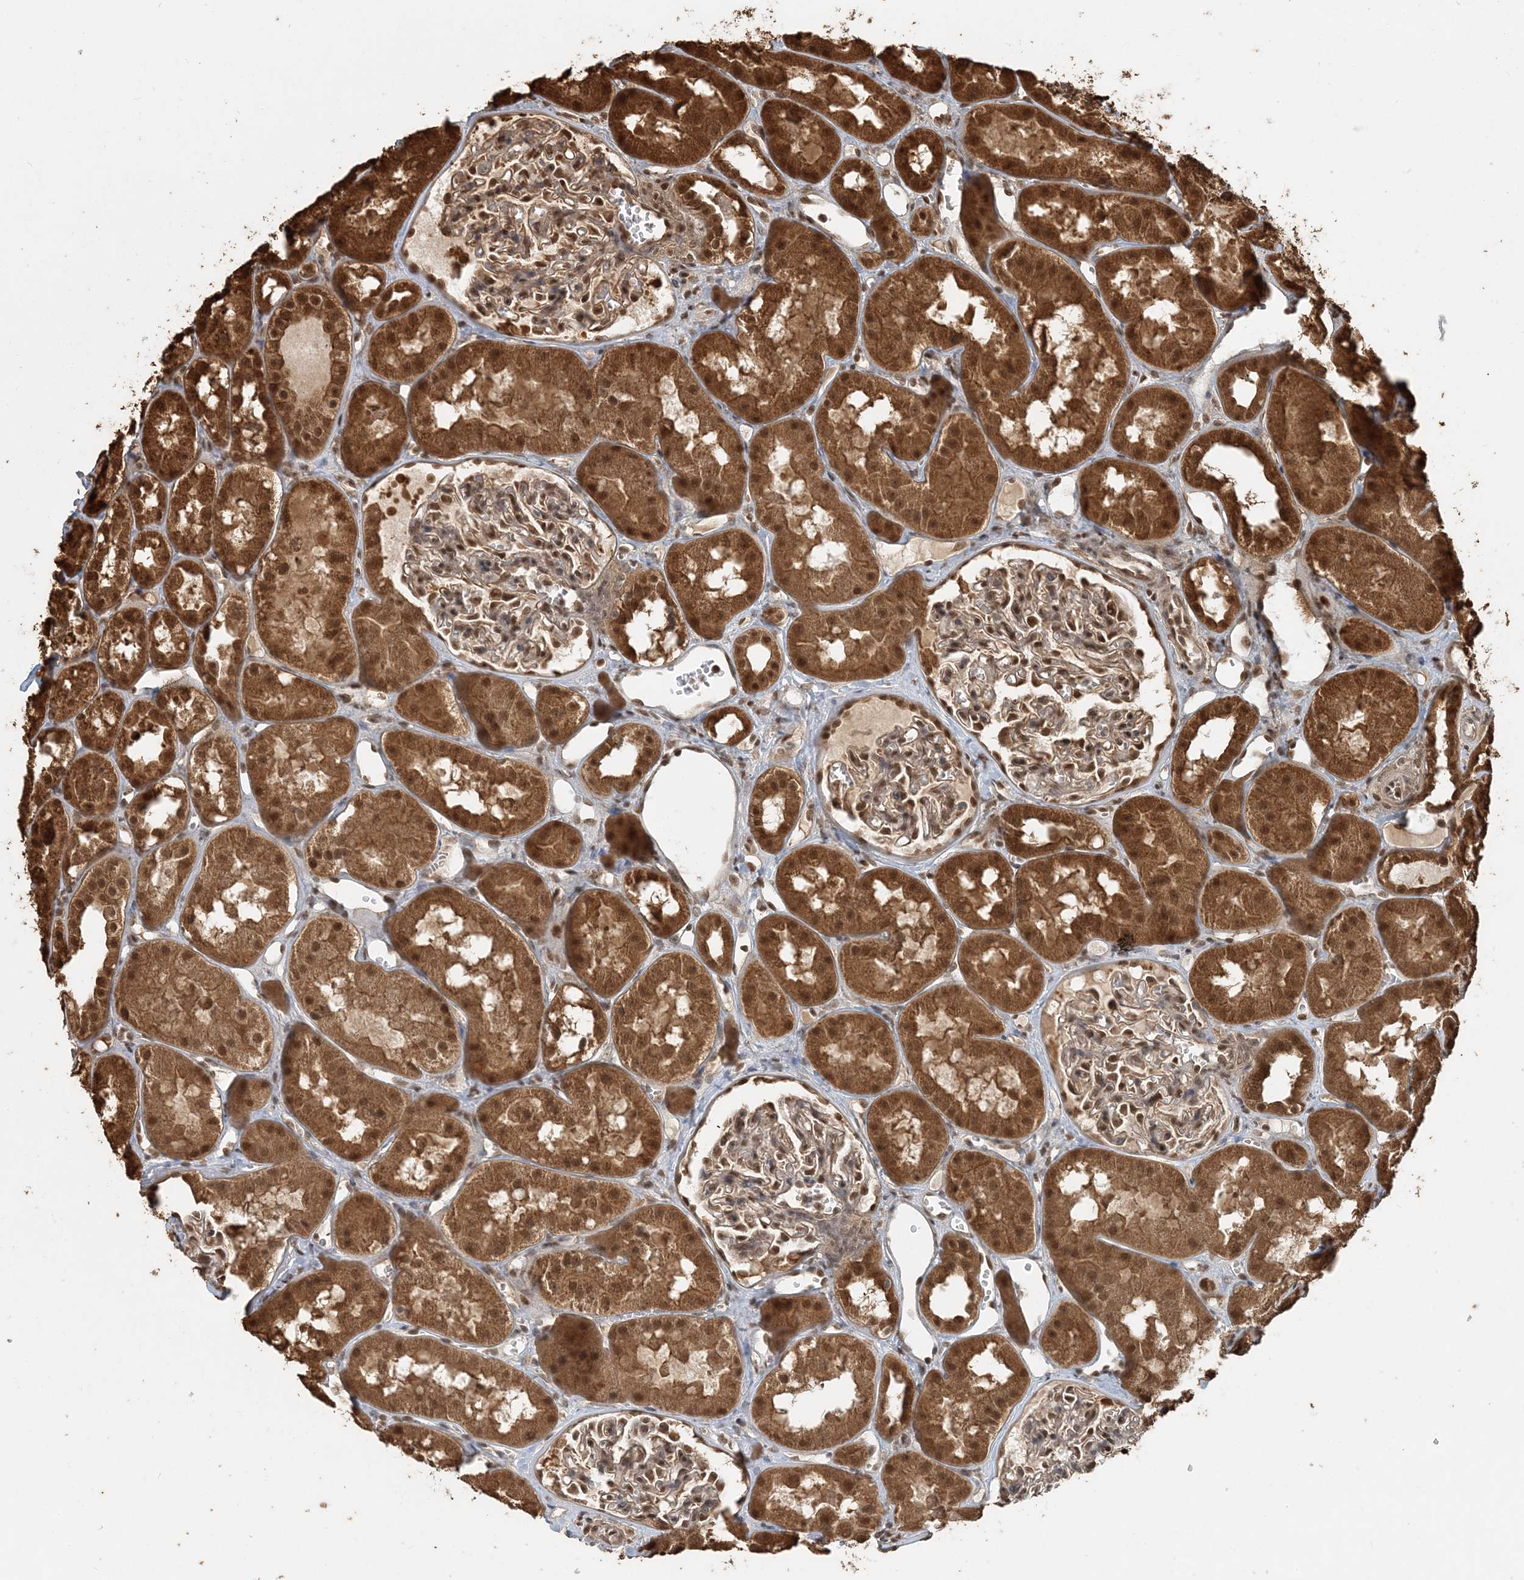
{"staining": {"intensity": "moderate", "quantity": "25%-75%", "location": "nuclear"}, "tissue": "kidney", "cell_type": "Cells in glomeruli", "image_type": "normal", "snomed": [{"axis": "morphology", "description": "Normal tissue, NOS"}, {"axis": "topography", "description": "Kidney"}], "caption": "Immunohistochemical staining of unremarkable kidney reveals moderate nuclear protein expression in about 25%-75% of cells in glomeruli.", "gene": "ARHGAP35", "patient": {"sex": "male", "age": 16}}